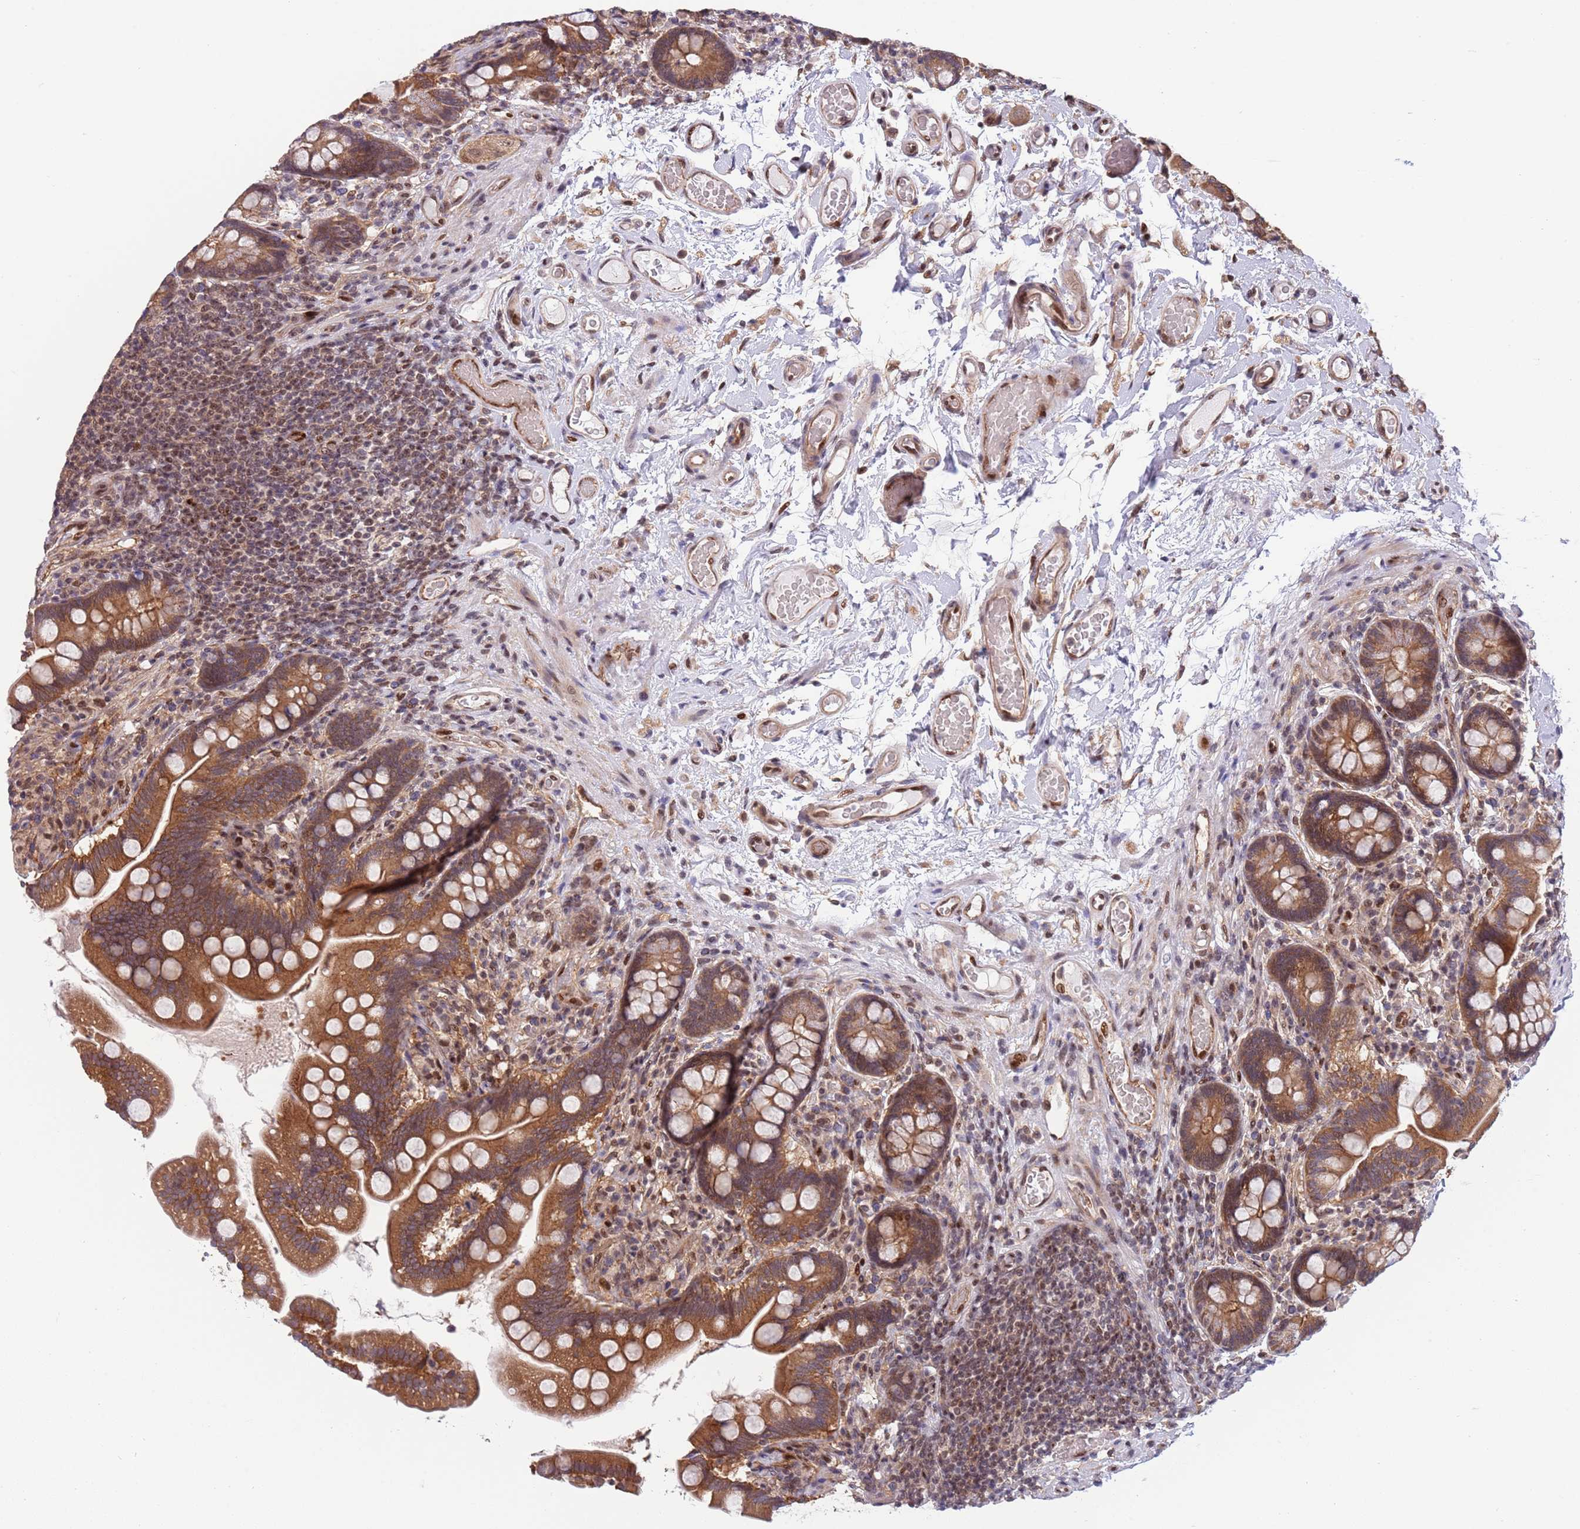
{"staining": {"intensity": "strong", "quantity": ">75%", "location": "cytoplasmic/membranous"}, "tissue": "small intestine", "cell_type": "Glandular cells", "image_type": "normal", "snomed": [{"axis": "morphology", "description": "Normal tissue, NOS"}, {"axis": "topography", "description": "Small intestine"}], "caption": "Brown immunohistochemical staining in normal small intestine reveals strong cytoplasmic/membranous expression in approximately >75% of glandular cells. Immunohistochemistry stains the protein in brown and the nuclei are stained blue.", "gene": "TBX10", "patient": {"sex": "female", "age": 64}}